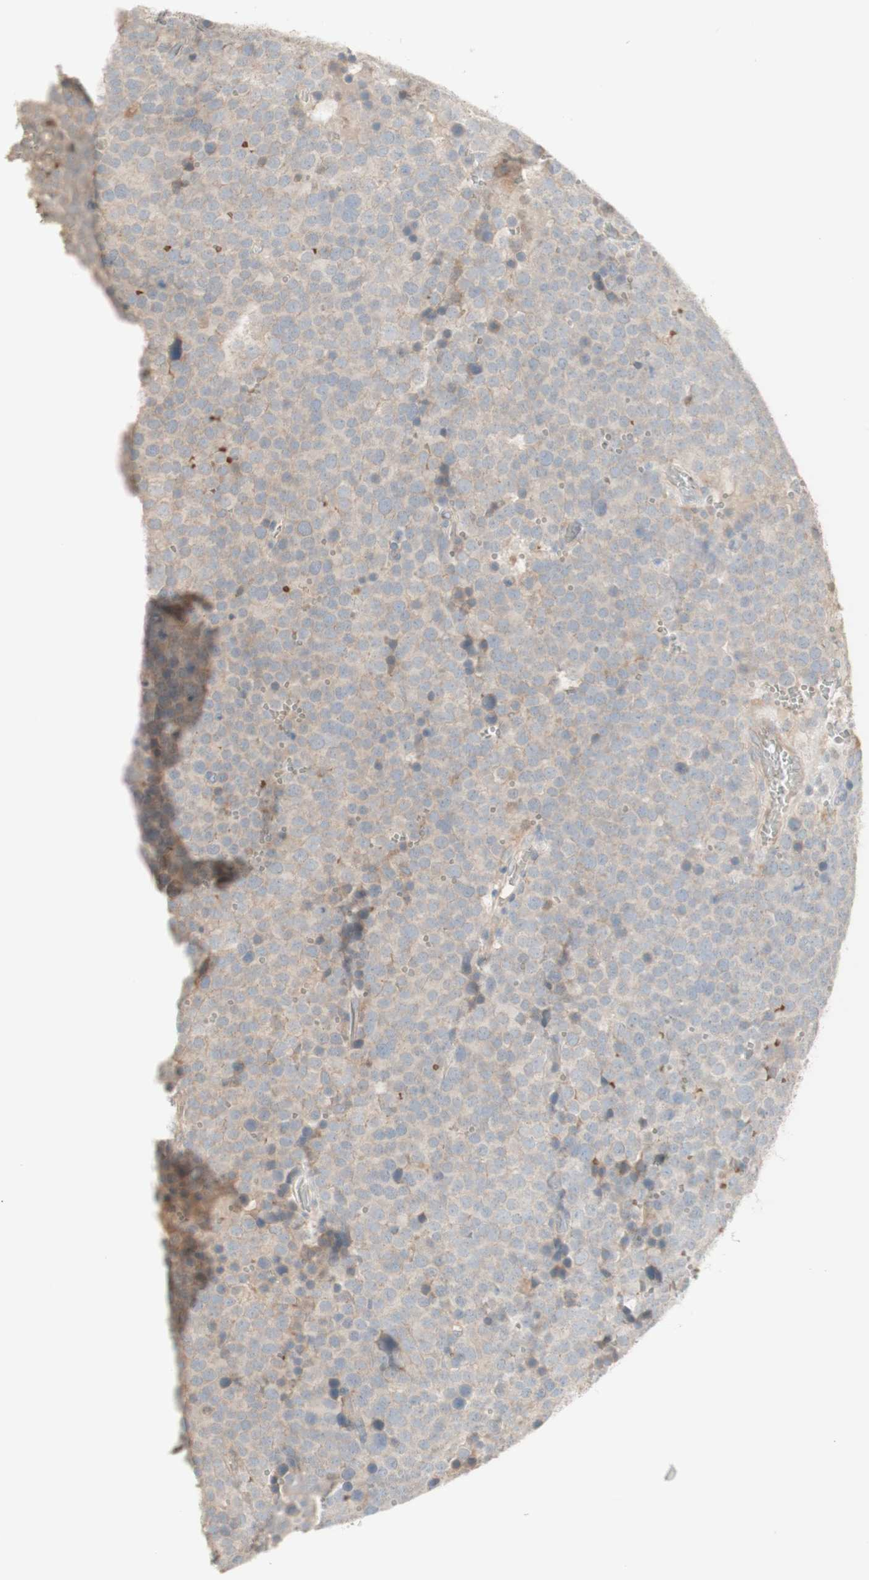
{"staining": {"intensity": "negative", "quantity": "none", "location": "none"}, "tissue": "testis cancer", "cell_type": "Tumor cells", "image_type": "cancer", "snomed": [{"axis": "morphology", "description": "Seminoma, NOS"}, {"axis": "topography", "description": "Testis"}], "caption": "Protein analysis of testis cancer demonstrates no significant expression in tumor cells.", "gene": "PTGER4", "patient": {"sex": "male", "age": 71}}